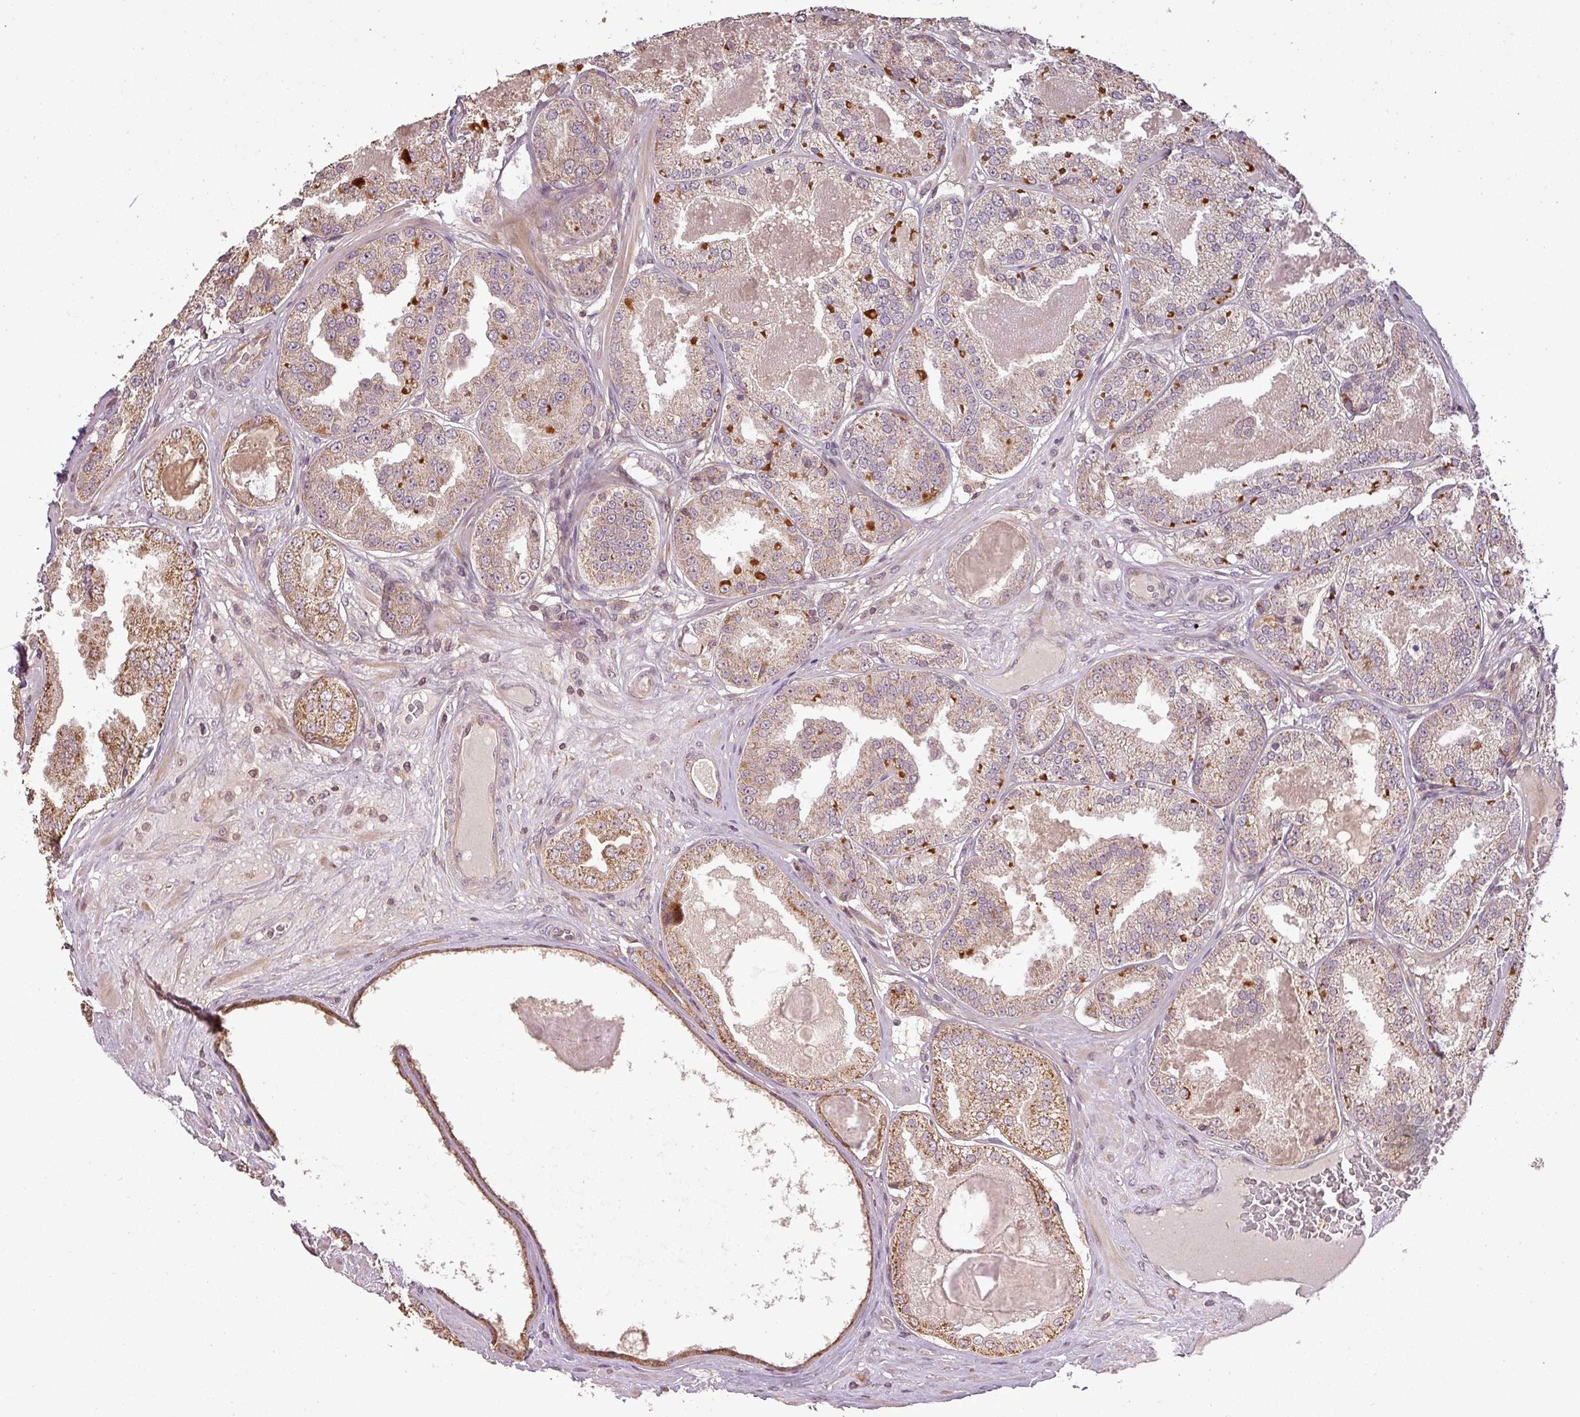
{"staining": {"intensity": "moderate", "quantity": "25%-75%", "location": "cytoplasmic/membranous"}, "tissue": "prostate cancer", "cell_type": "Tumor cells", "image_type": "cancer", "snomed": [{"axis": "morphology", "description": "Adenocarcinoma, High grade"}, {"axis": "topography", "description": "Prostate"}], "caption": "There is medium levels of moderate cytoplasmic/membranous staining in tumor cells of high-grade adenocarcinoma (prostate), as demonstrated by immunohistochemical staining (brown color).", "gene": "FAIM", "patient": {"sex": "male", "age": 63}}